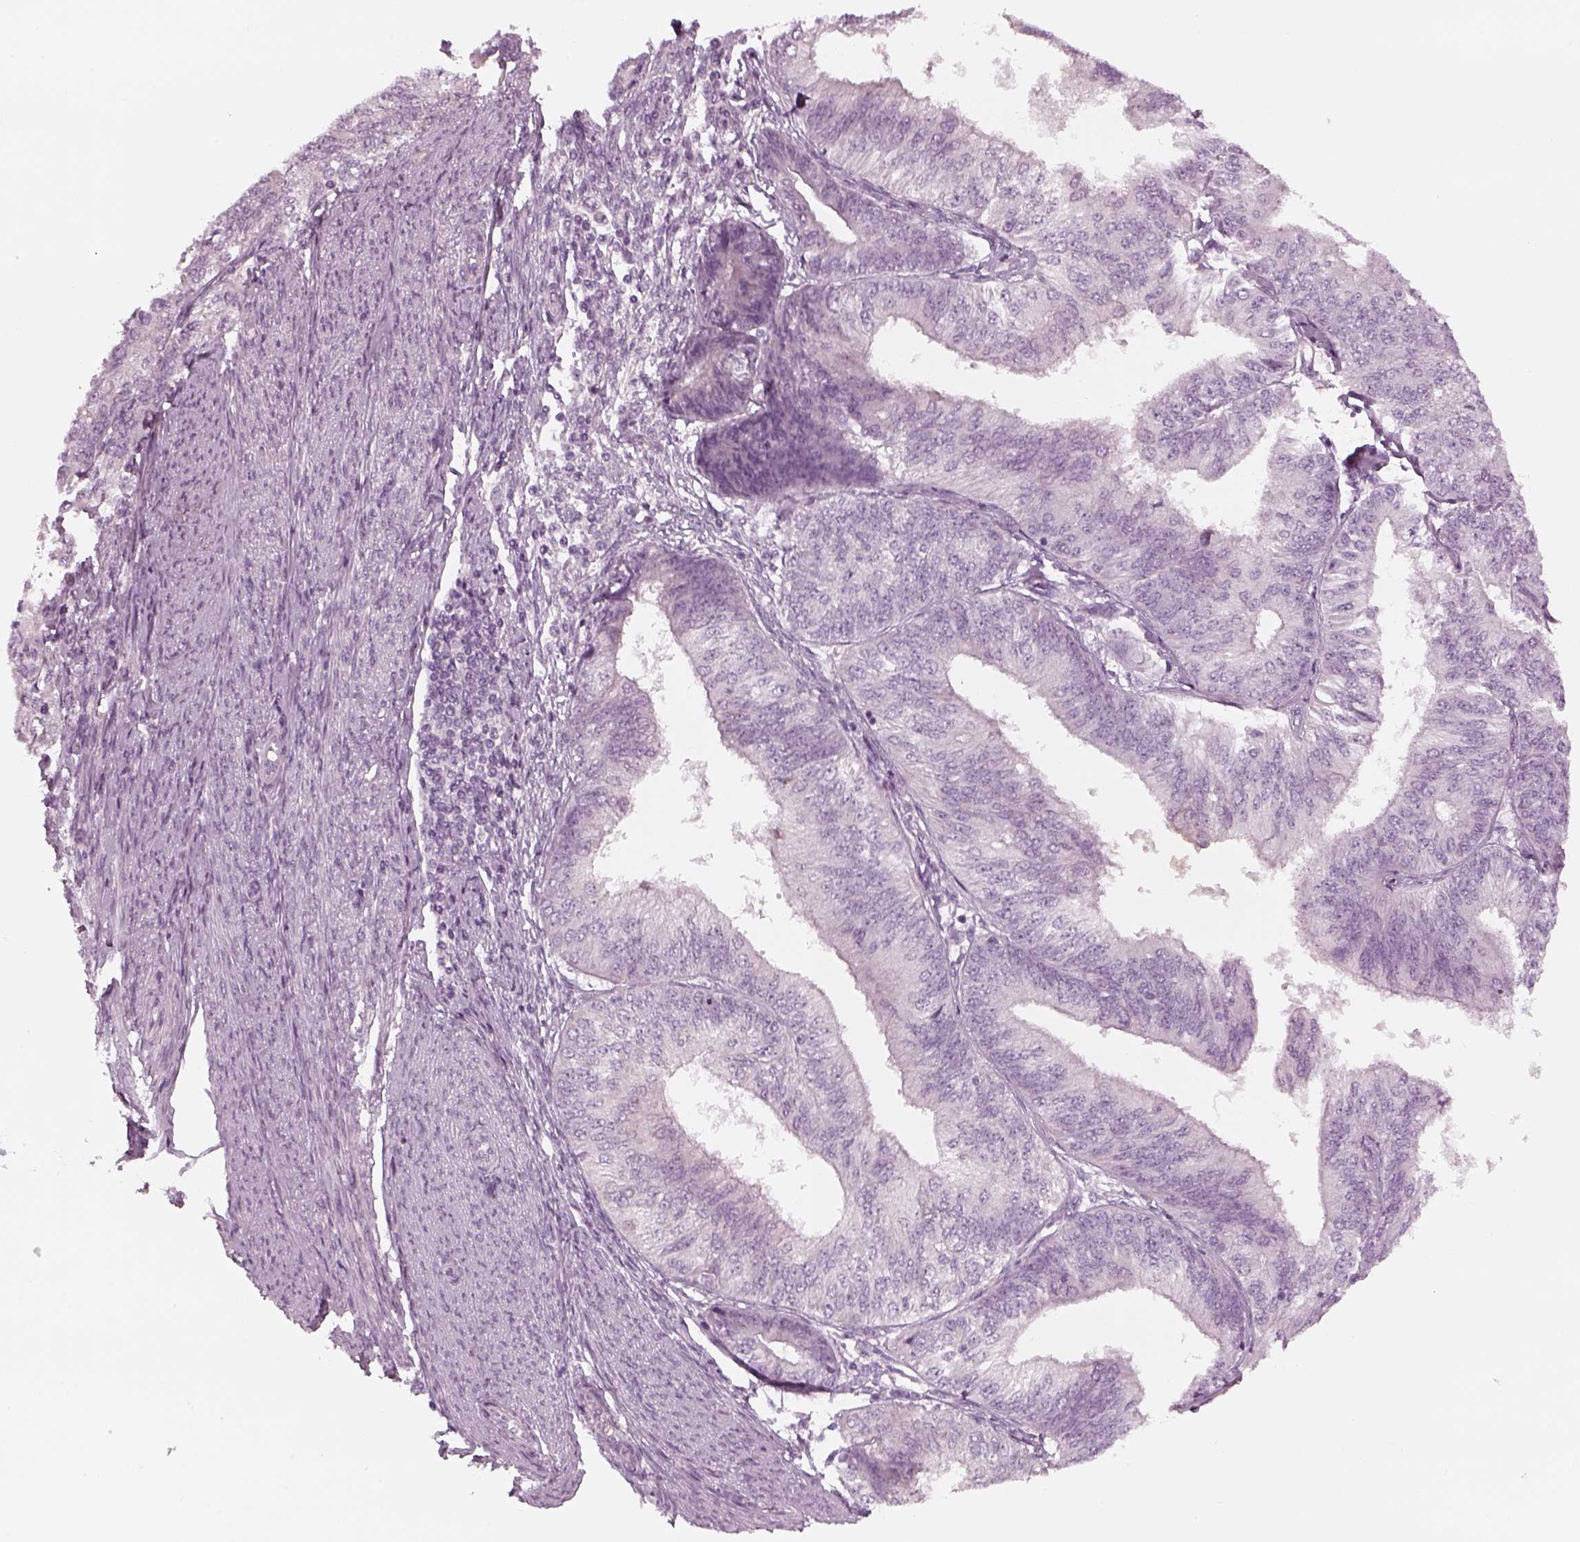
{"staining": {"intensity": "negative", "quantity": "none", "location": "none"}, "tissue": "endometrial cancer", "cell_type": "Tumor cells", "image_type": "cancer", "snomed": [{"axis": "morphology", "description": "Adenocarcinoma, NOS"}, {"axis": "topography", "description": "Endometrium"}], "caption": "Tumor cells show no significant protein expression in endometrial cancer.", "gene": "PNMT", "patient": {"sex": "female", "age": 58}}